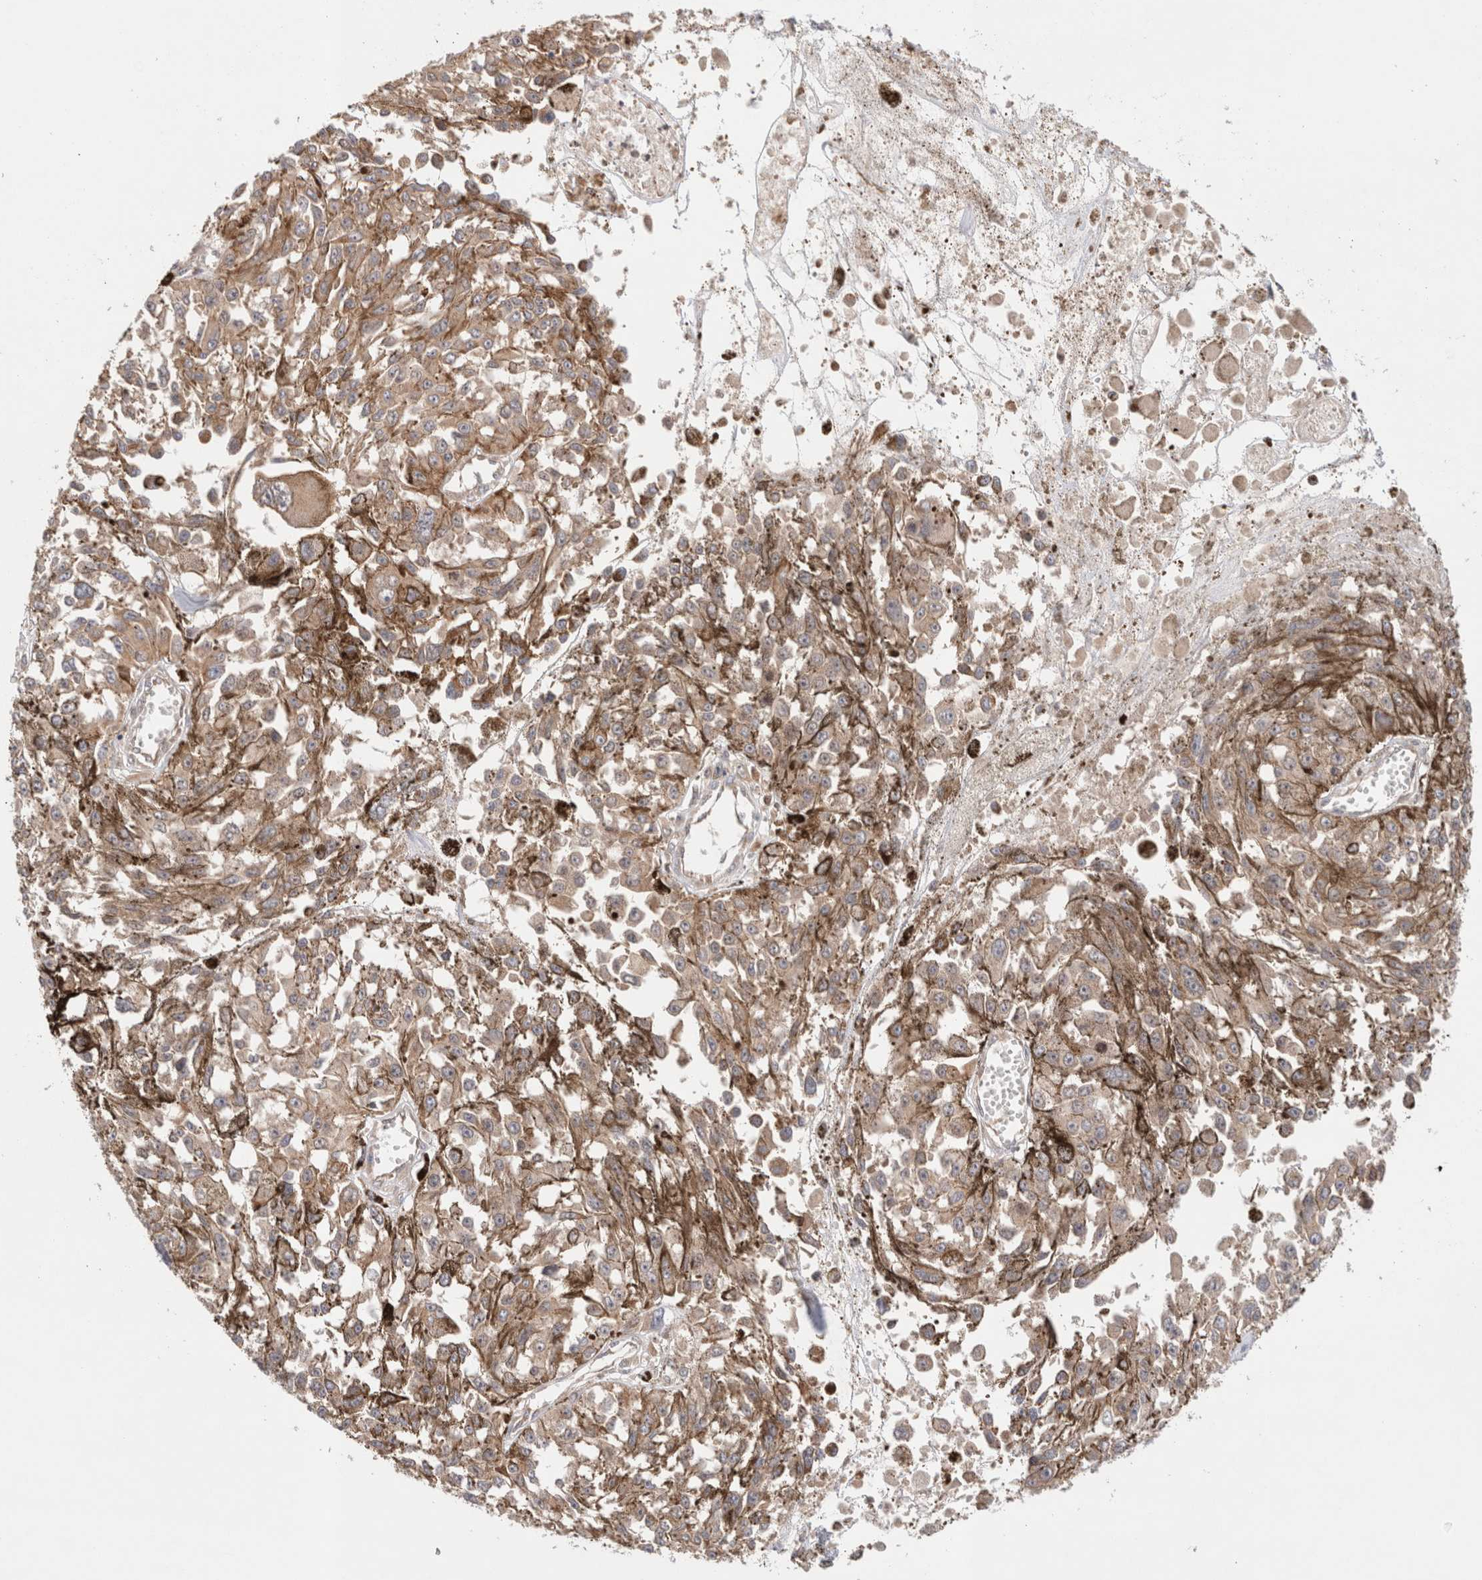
{"staining": {"intensity": "weak", "quantity": ">75%", "location": "cytoplasmic/membranous"}, "tissue": "melanoma", "cell_type": "Tumor cells", "image_type": "cancer", "snomed": [{"axis": "morphology", "description": "Malignant melanoma, Metastatic site"}, {"axis": "topography", "description": "Lymph node"}], "caption": "Protein expression analysis of malignant melanoma (metastatic site) displays weak cytoplasmic/membranous expression in approximately >75% of tumor cells.", "gene": "SIKE1", "patient": {"sex": "male", "age": 59}}